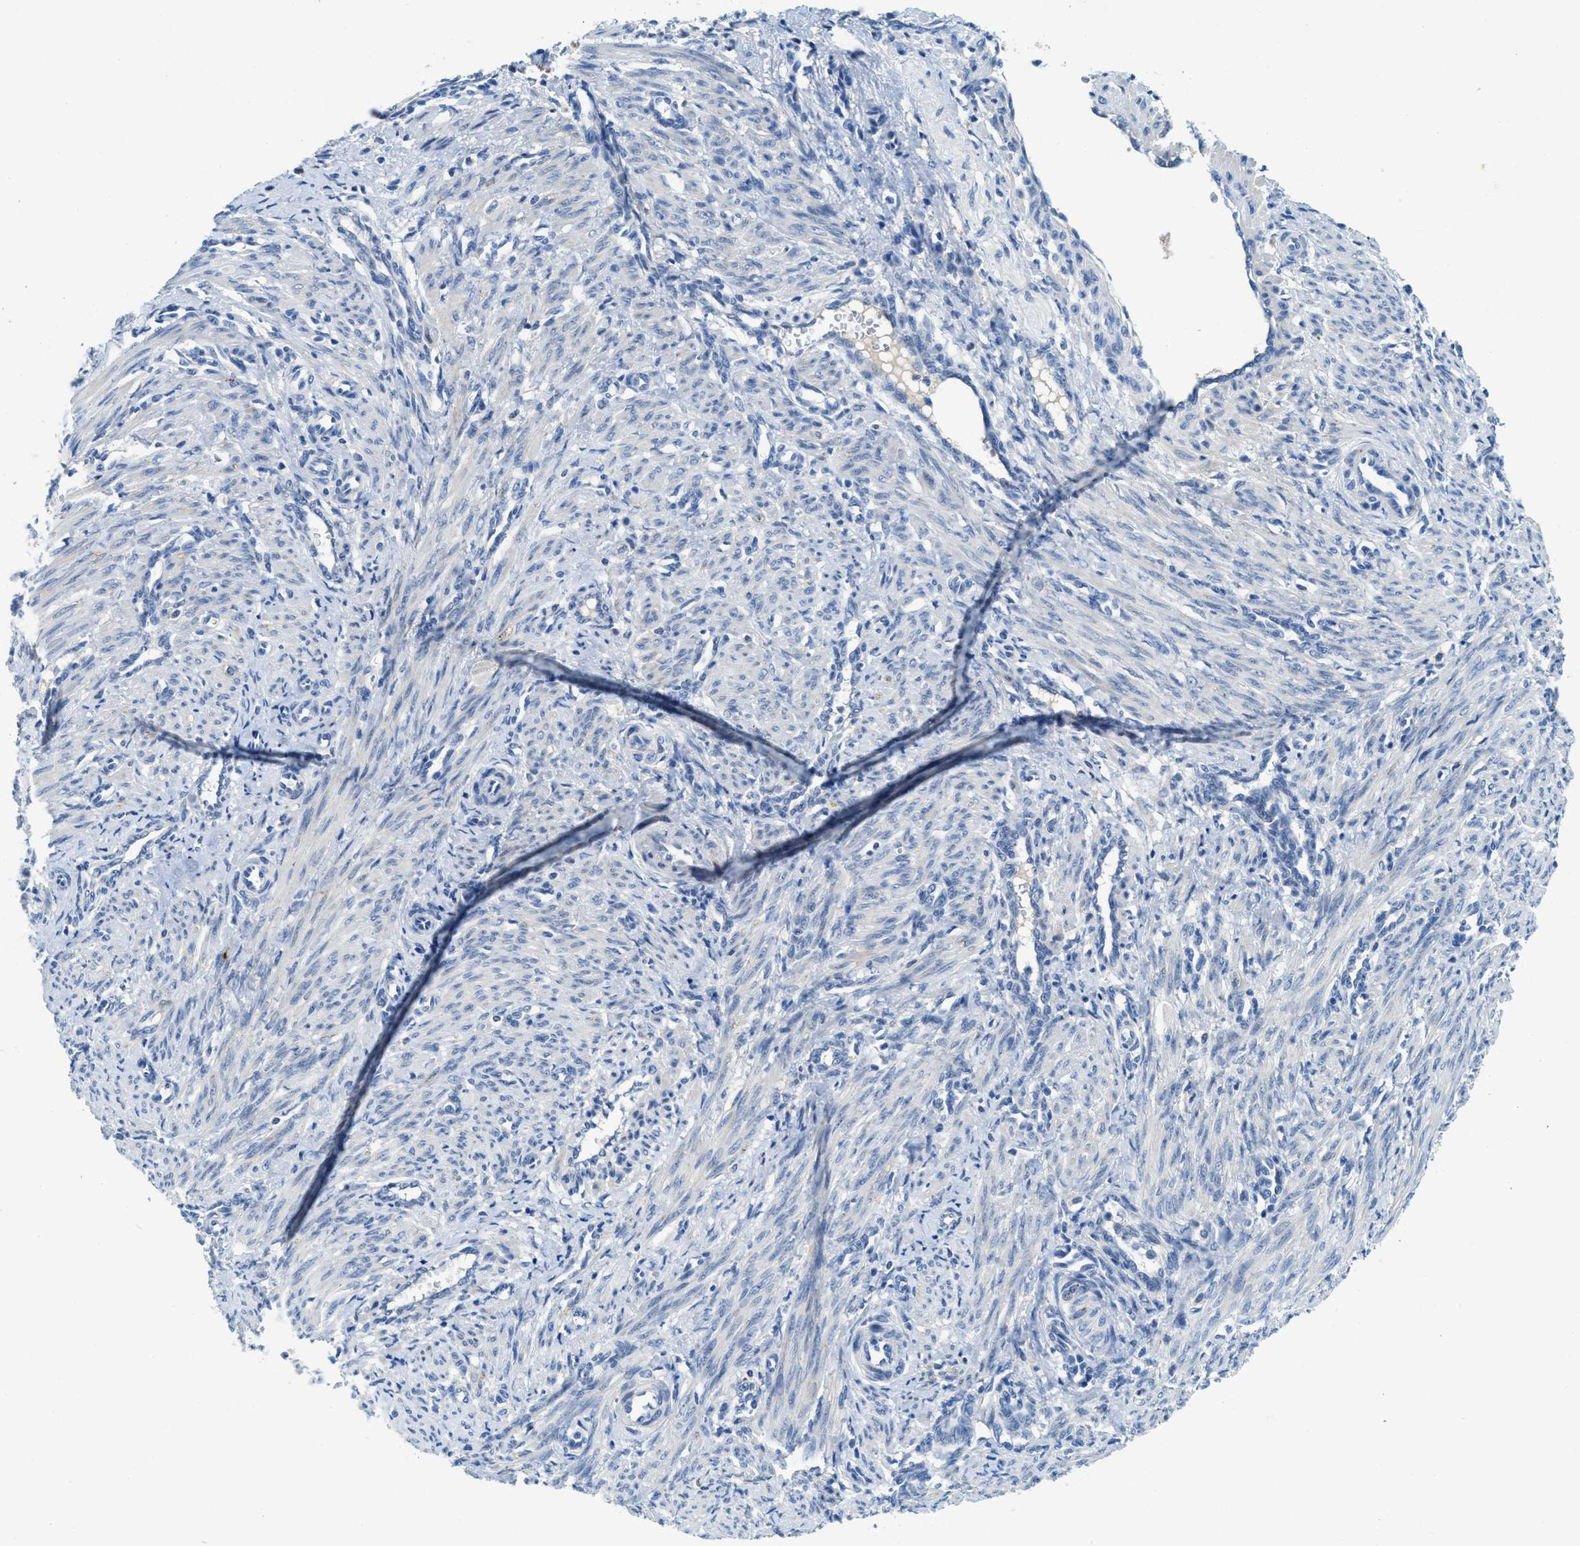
{"staining": {"intensity": "negative", "quantity": "none", "location": "none"}, "tissue": "smooth muscle", "cell_type": "Smooth muscle cells", "image_type": "normal", "snomed": [{"axis": "morphology", "description": "Normal tissue, NOS"}, {"axis": "topography", "description": "Endometrium"}], "caption": "This is an immunohistochemistry (IHC) photomicrograph of normal smooth muscle. There is no expression in smooth muscle cells.", "gene": "TSPAN3", "patient": {"sex": "female", "age": 33}}